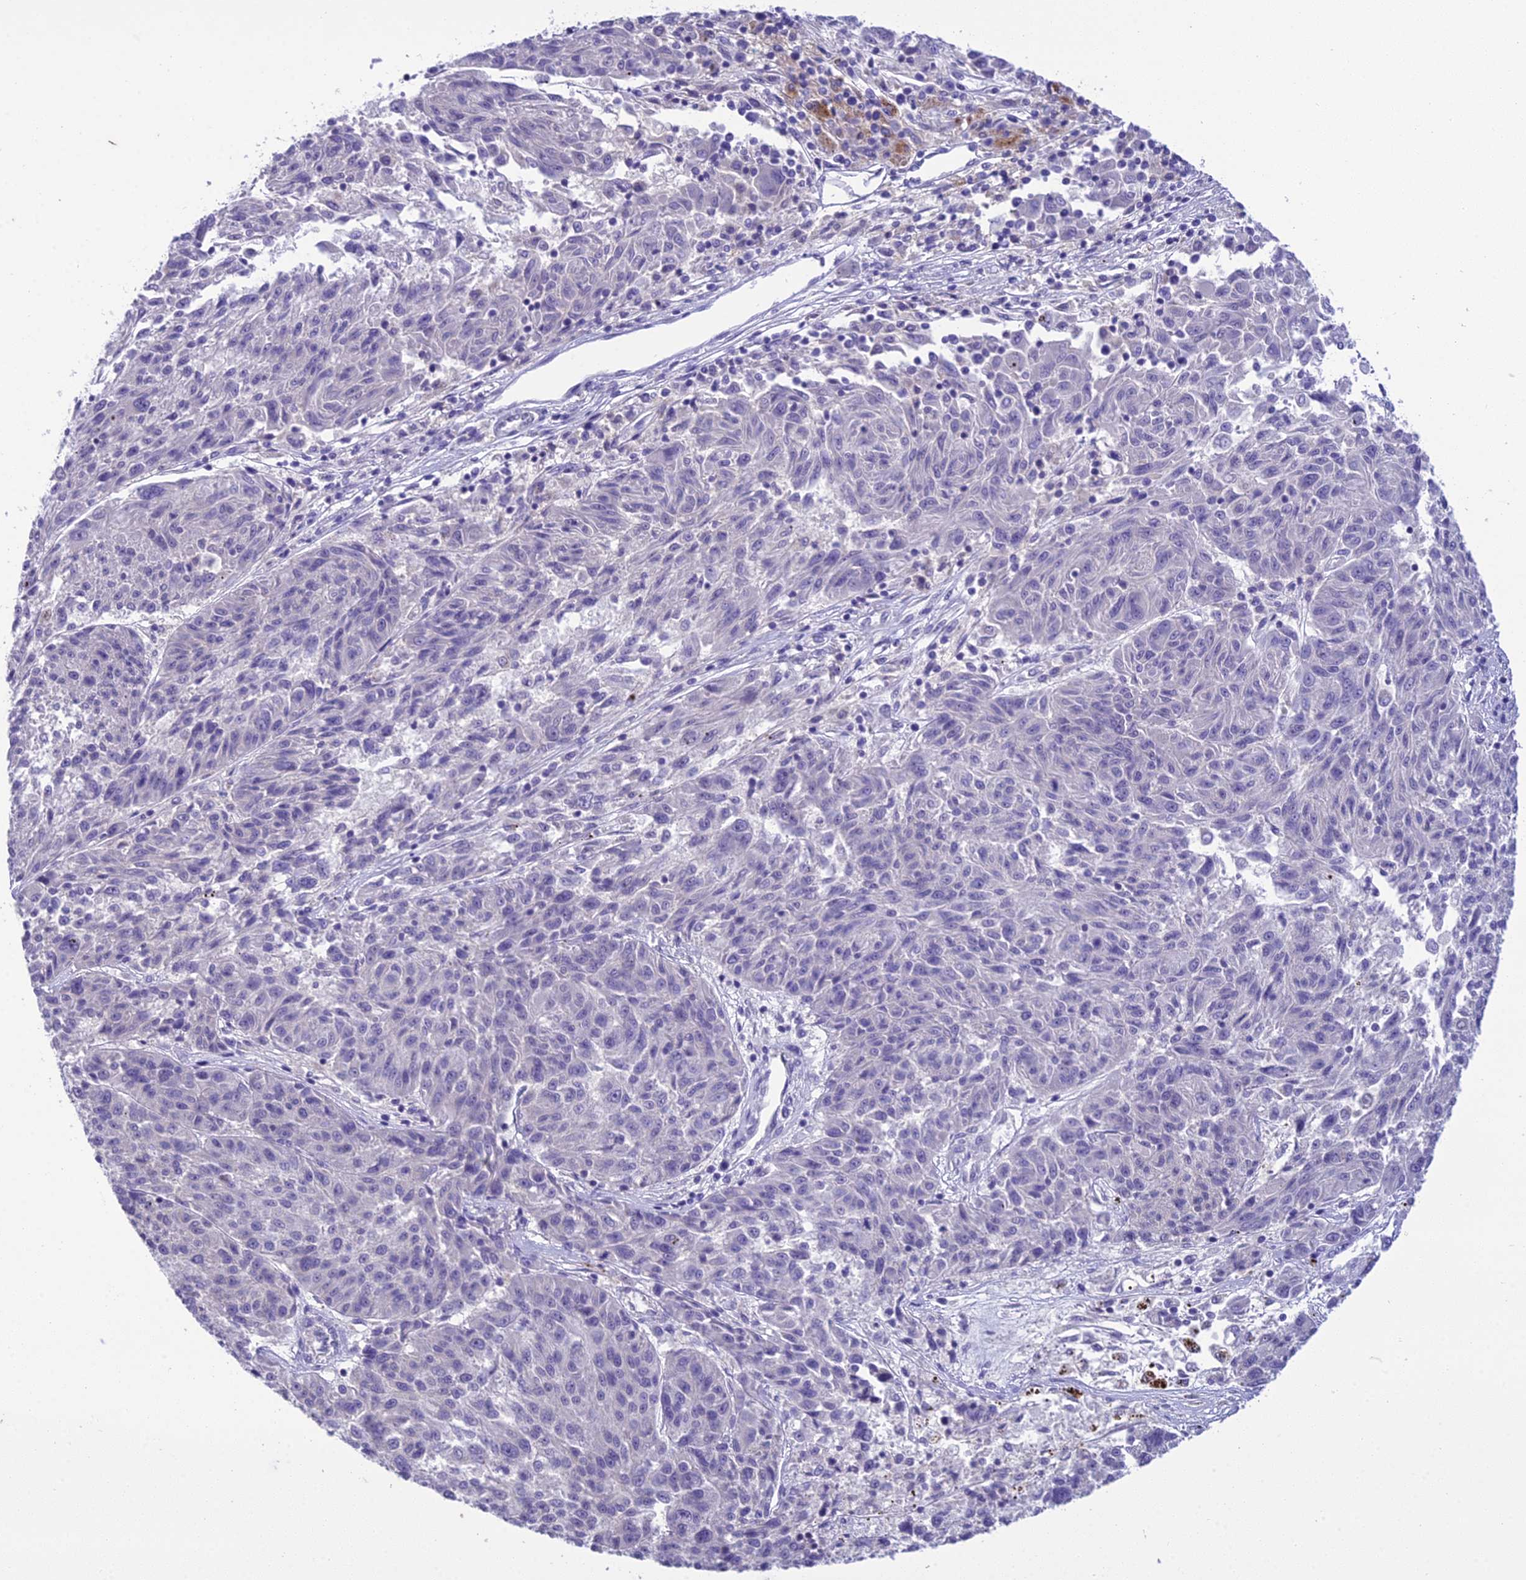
{"staining": {"intensity": "negative", "quantity": "none", "location": "none"}, "tissue": "melanoma", "cell_type": "Tumor cells", "image_type": "cancer", "snomed": [{"axis": "morphology", "description": "Malignant melanoma, NOS"}, {"axis": "topography", "description": "Skin"}], "caption": "IHC of human malignant melanoma demonstrates no expression in tumor cells. (DAB IHC with hematoxylin counter stain).", "gene": "SCRT1", "patient": {"sex": "male", "age": 53}}